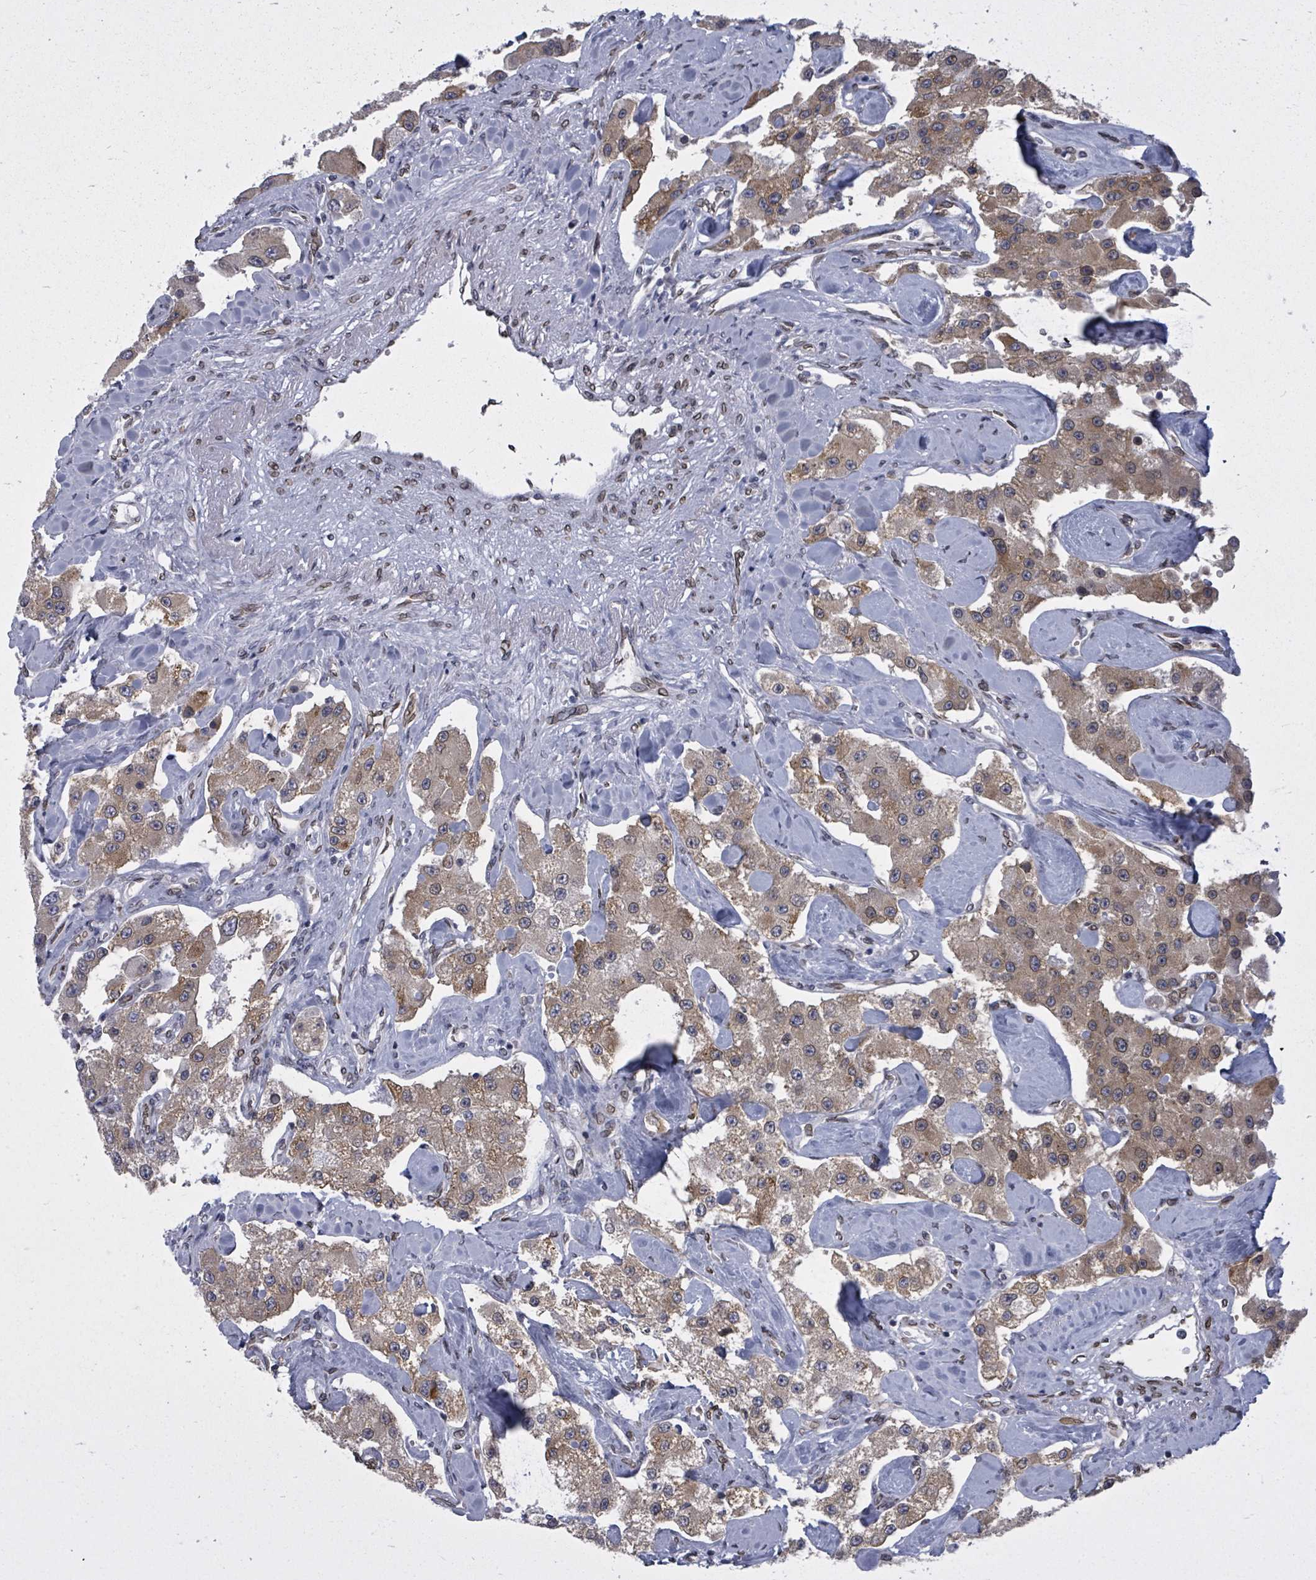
{"staining": {"intensity": "weak", "quantity": ">75%", "location": "cytoplasmic/membranous"}, "tissue": "carcinoid", "cell_type": "Tumor cells", "image_type": "cancer", "snomed": [{"axis": "morphology", "description": "Carcinoid, malignant, NOS"}, {"axis": "topography", "description": "Pancreas"}], "caption": "Protein staining by immunohistochemistry reveals weak cytoplasmic/membranous positivity in approximately >75% of tumor cells in carcinoid.", "gene": "ARFGAP1", "patient": {"sex": "male", "age": 41}}